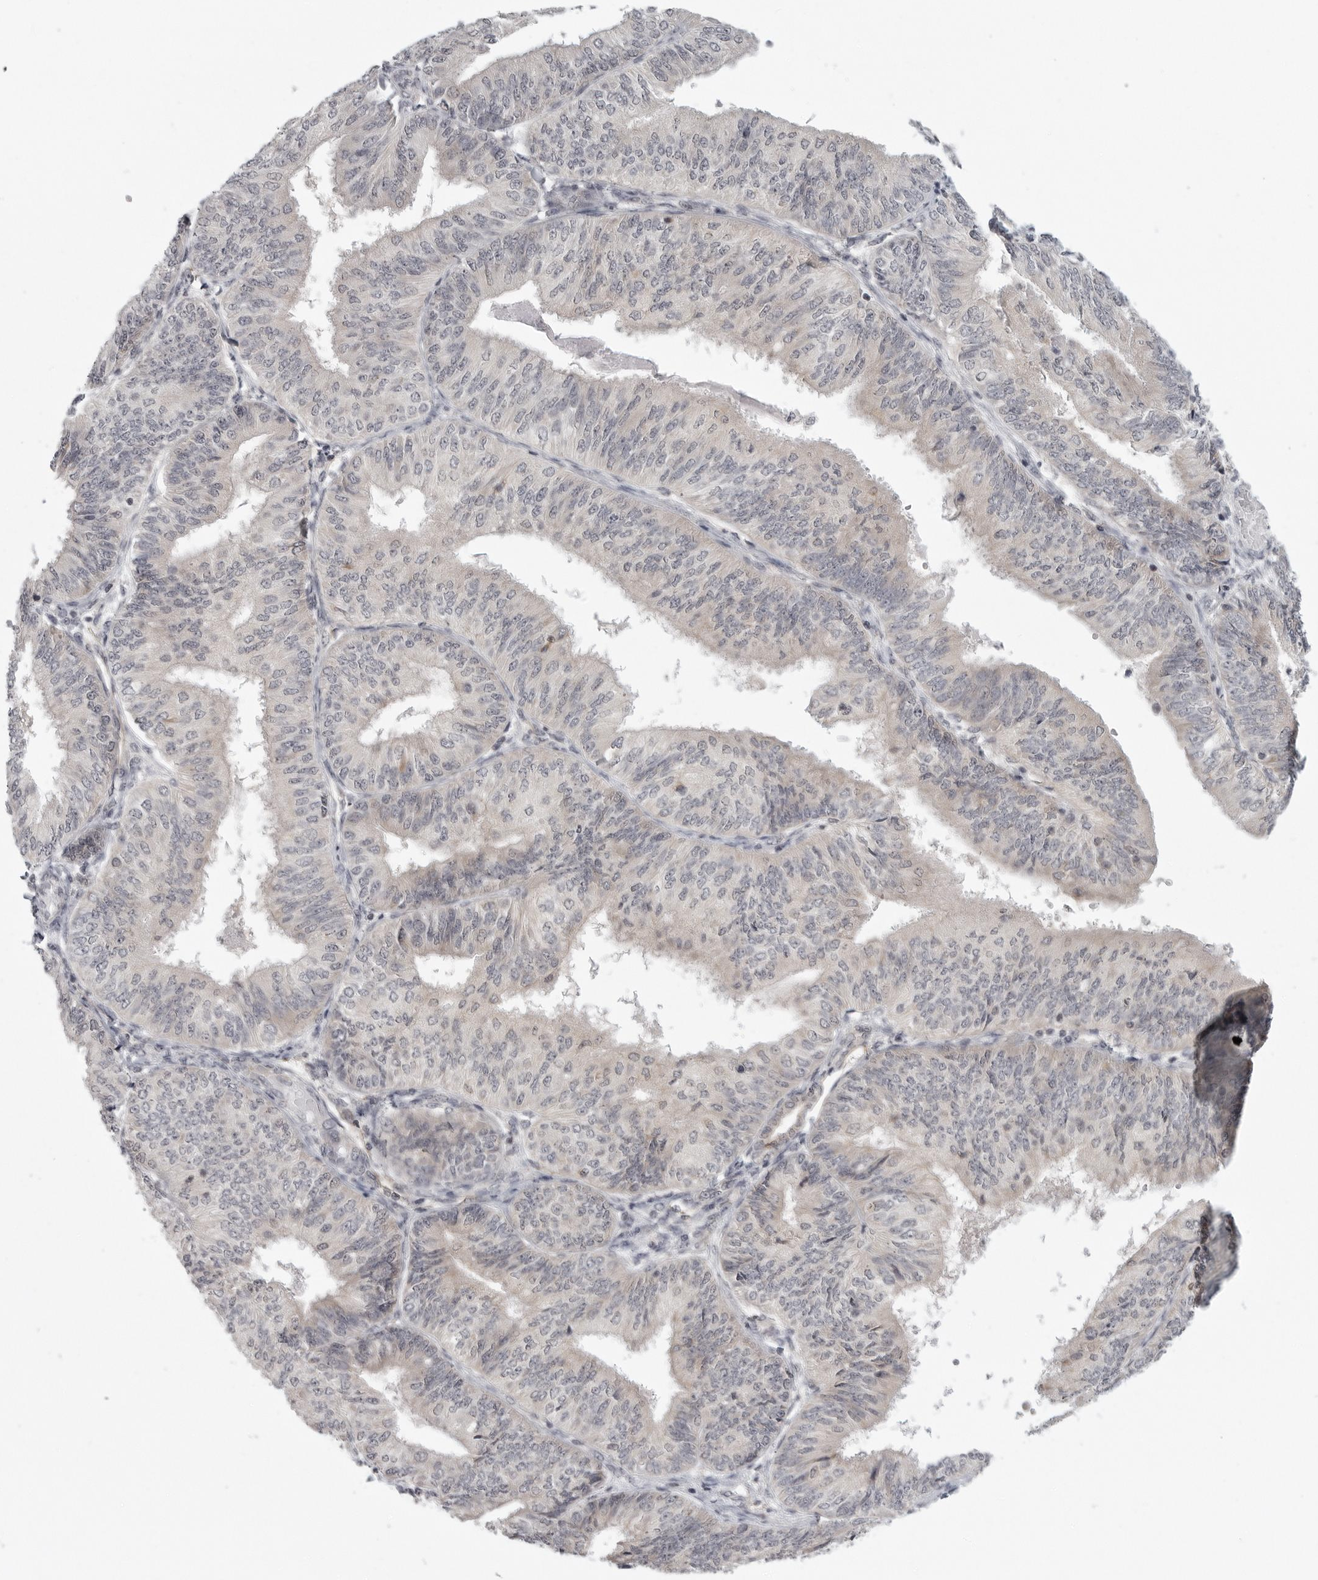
{"staining": {"intensity": "negative", "quantity": "none", "location": "none"}, "tissue": "endometrial cancer", "cell_type": "Tumor cells", "image_type": "cancer", "snomed": [{"axis": "morphology", "description": "Adenocarcinoma, NOS"}, {"axis": "topography", "description": "Endometrium"}], "caption": "Micrograph shows no protein positivity in tumor cells of endometrial cancer tissue.", "gene": "TUT4", "patient": {"sex": "female", "age": 58}}